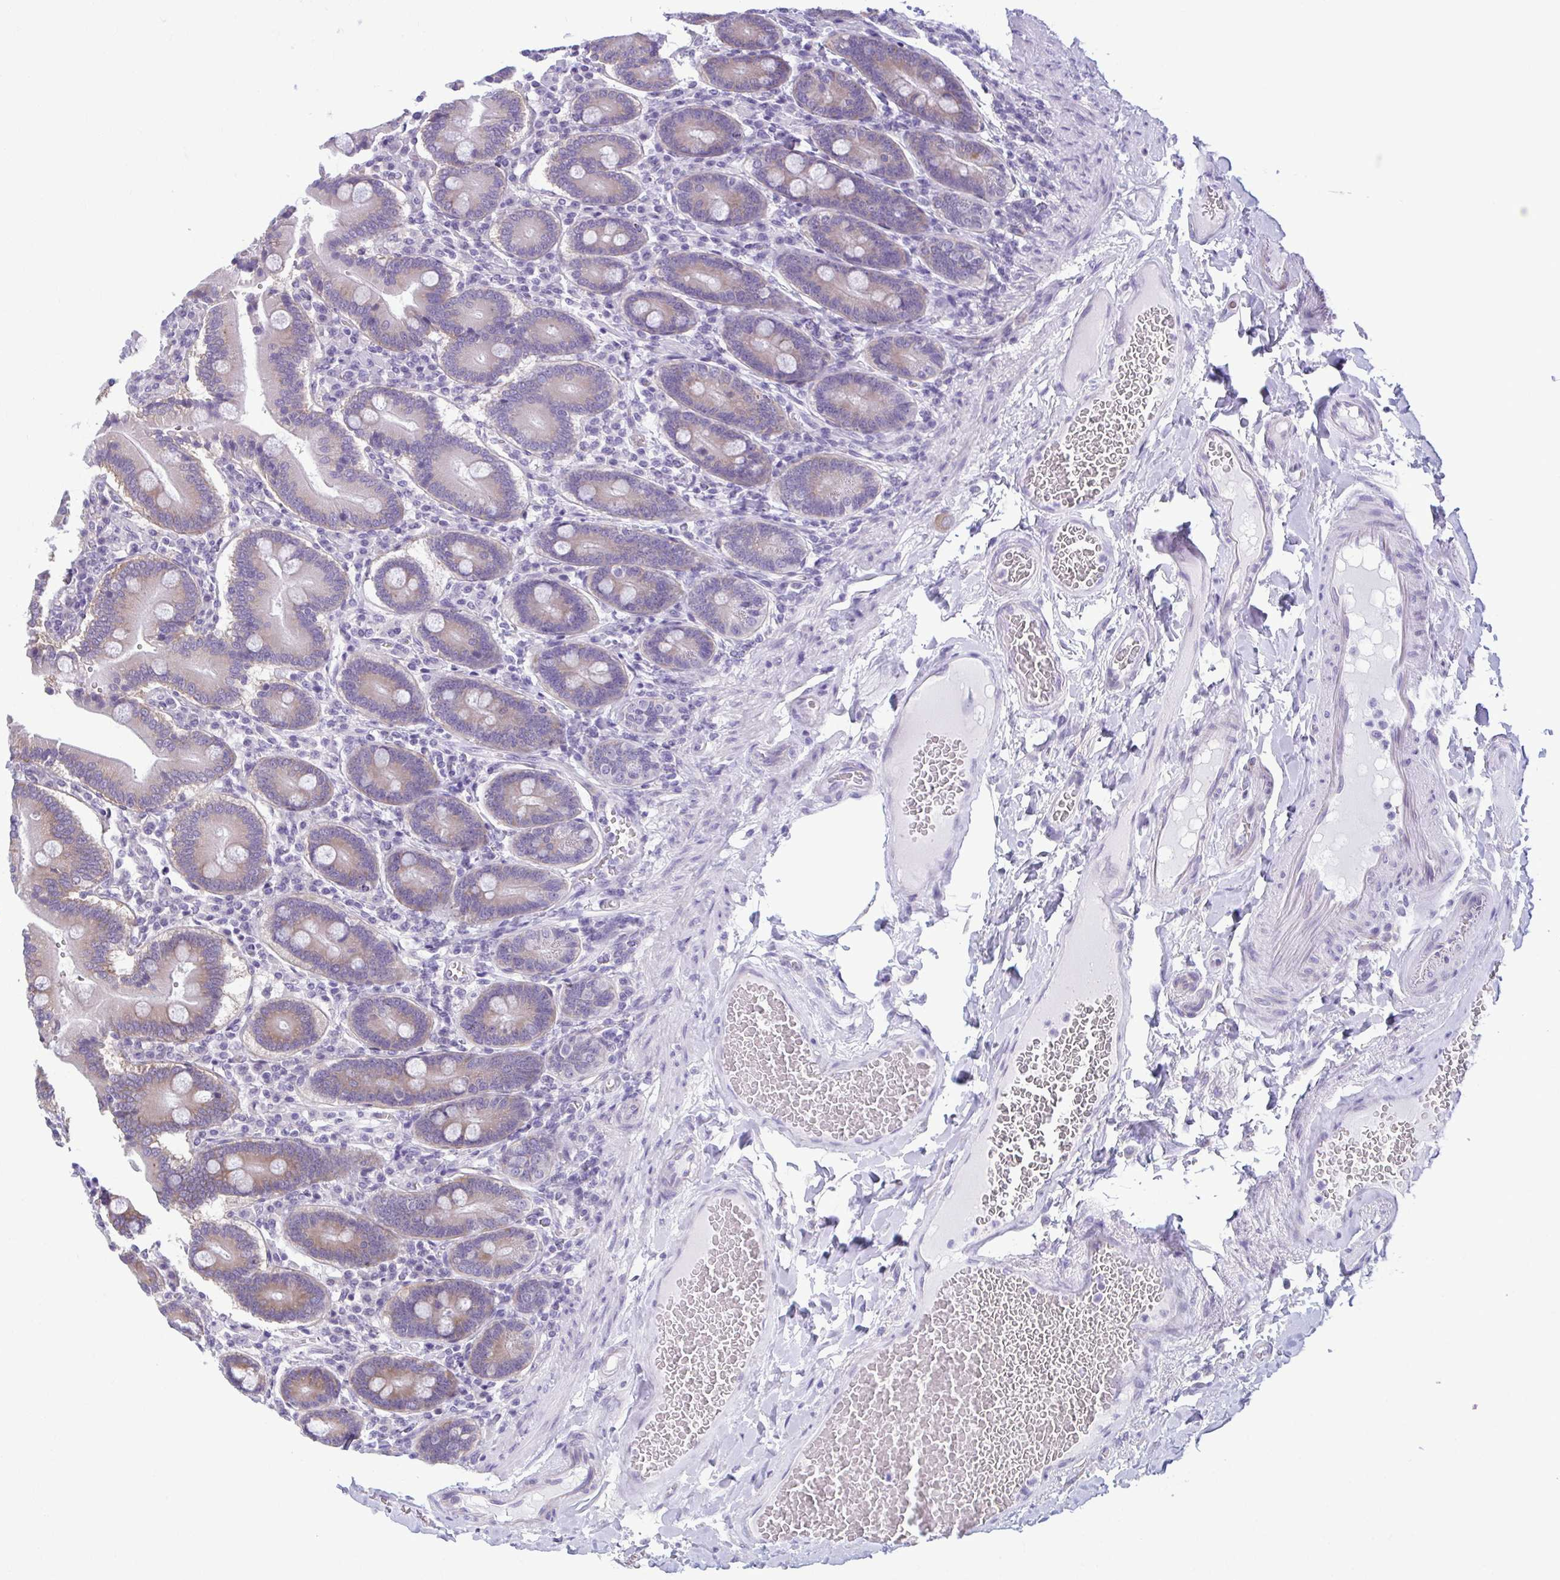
{"staining": {"intensity": "weak", "quantity": "25%-75%", "location": "cytoplasmic/membranous"}, "tissue": "duodenum", "cell_type": "Glandular cells", "image_type": "normal", "snomed": [{"axis": "morphology", "description": "Normal tissue, NOS"}, {"axis": "topography", "description": "Duodenum"}], "caption": "Immunohistochemical staining of benign duodenum reveals weak cytoplasmic/membranous protein expression in approximately 25%-75% of glandular cells. (Stains: DAB (3,3'-diaminobenzidine) in brown, nuclei in blue, Microscopy: brightfield microscopy at high magnification).", "gene": "TMEM108", "patient": {"sex": "female", "age": 62}}